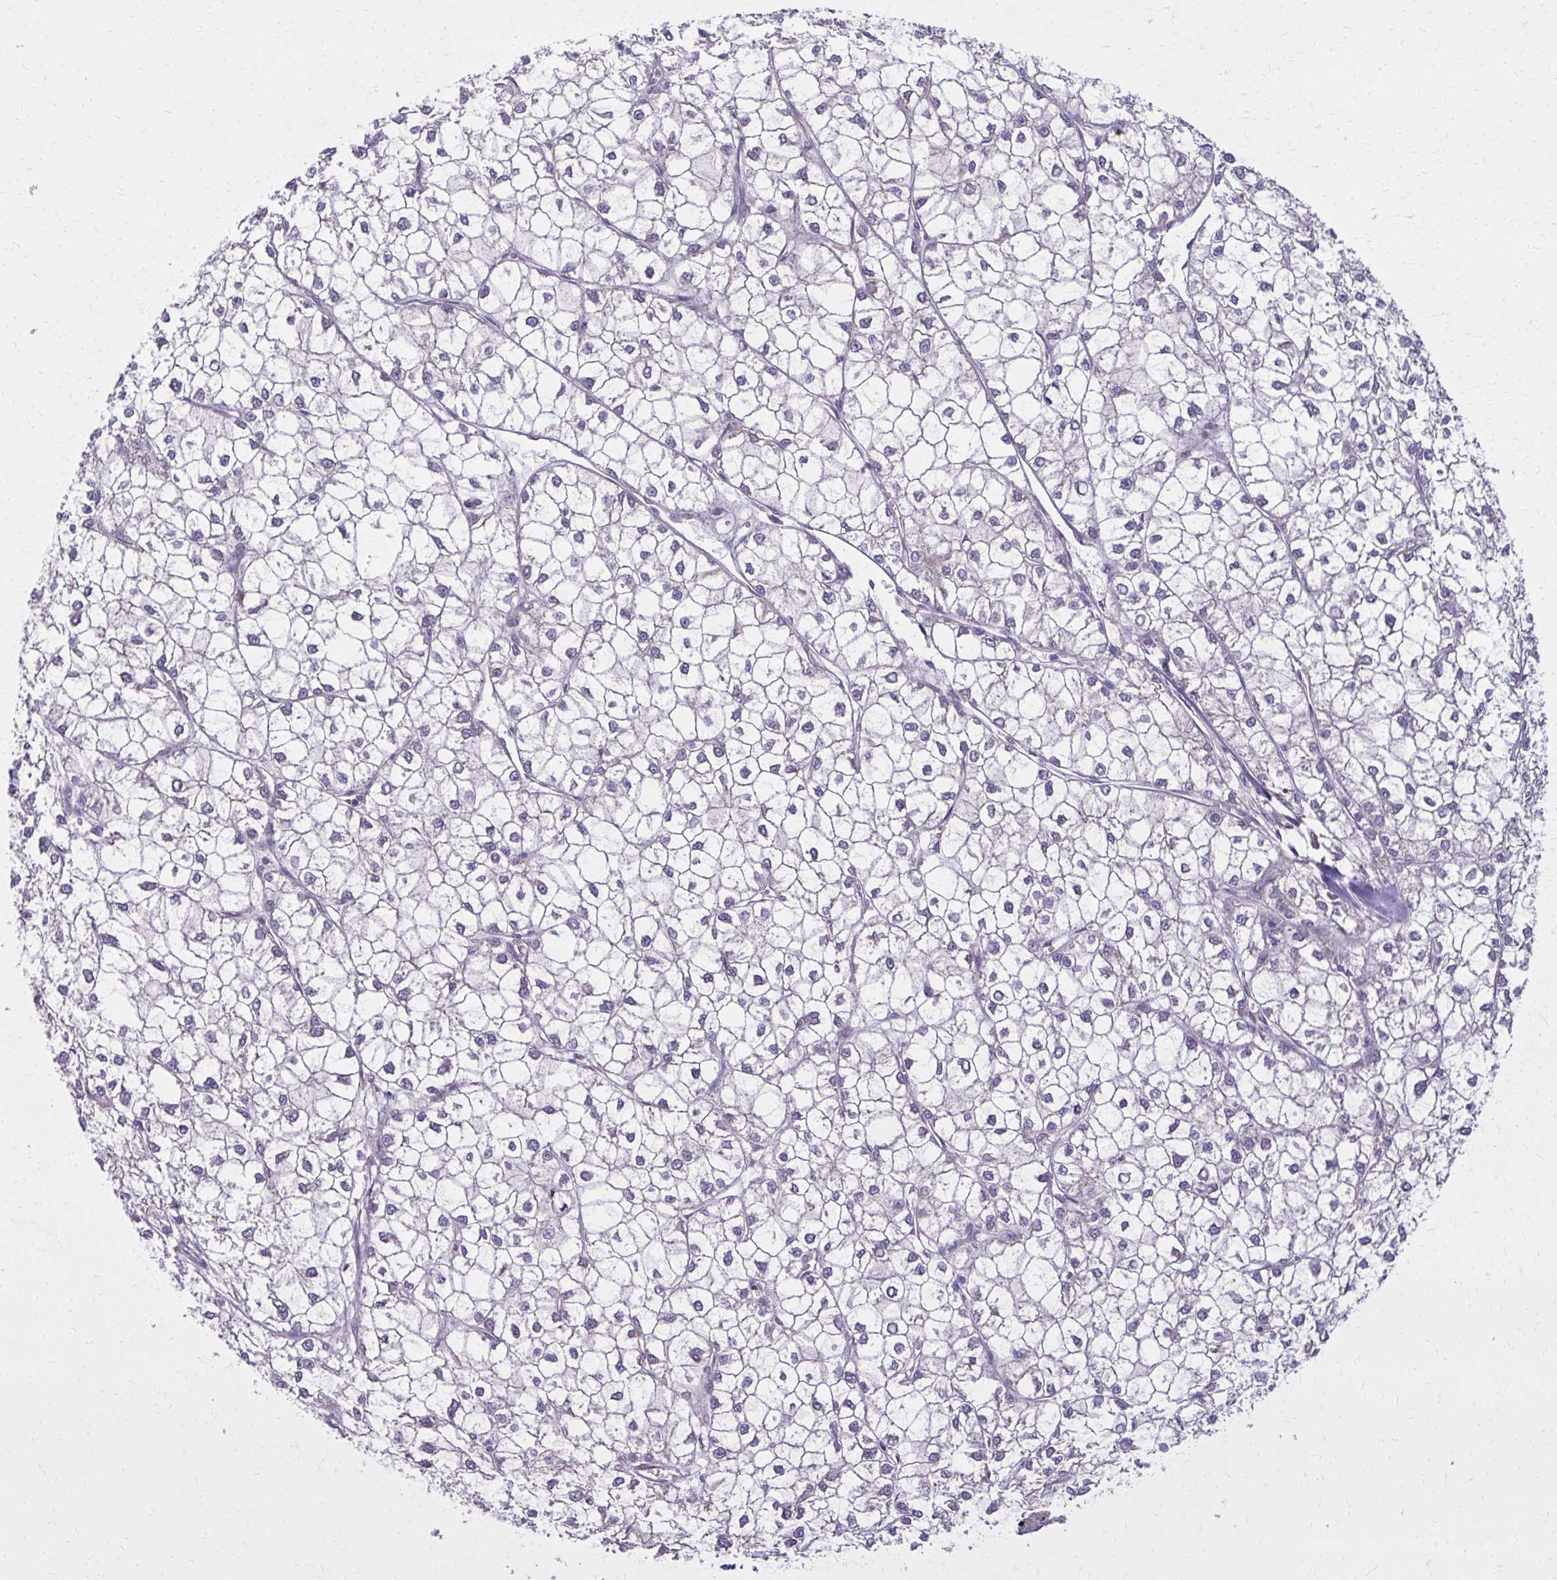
{"staining": {"intensity": "negative", "quantity": "none", "location": "none"}, "tissue": "liver cancer", "cell_type": "Tumor cells", "image_type": "cancer", "snomed": [{"axis": "morphology", "description": "Carcinoma, Hepatocellular, NOS"}, {"axis": "topography", "description": "Liver"}], "caption": "Protein analysis of liver cancer shows no significant expression in tumor cells.", "gene": "CEMP1", "patient": {"sex": "female", "age": 43}}